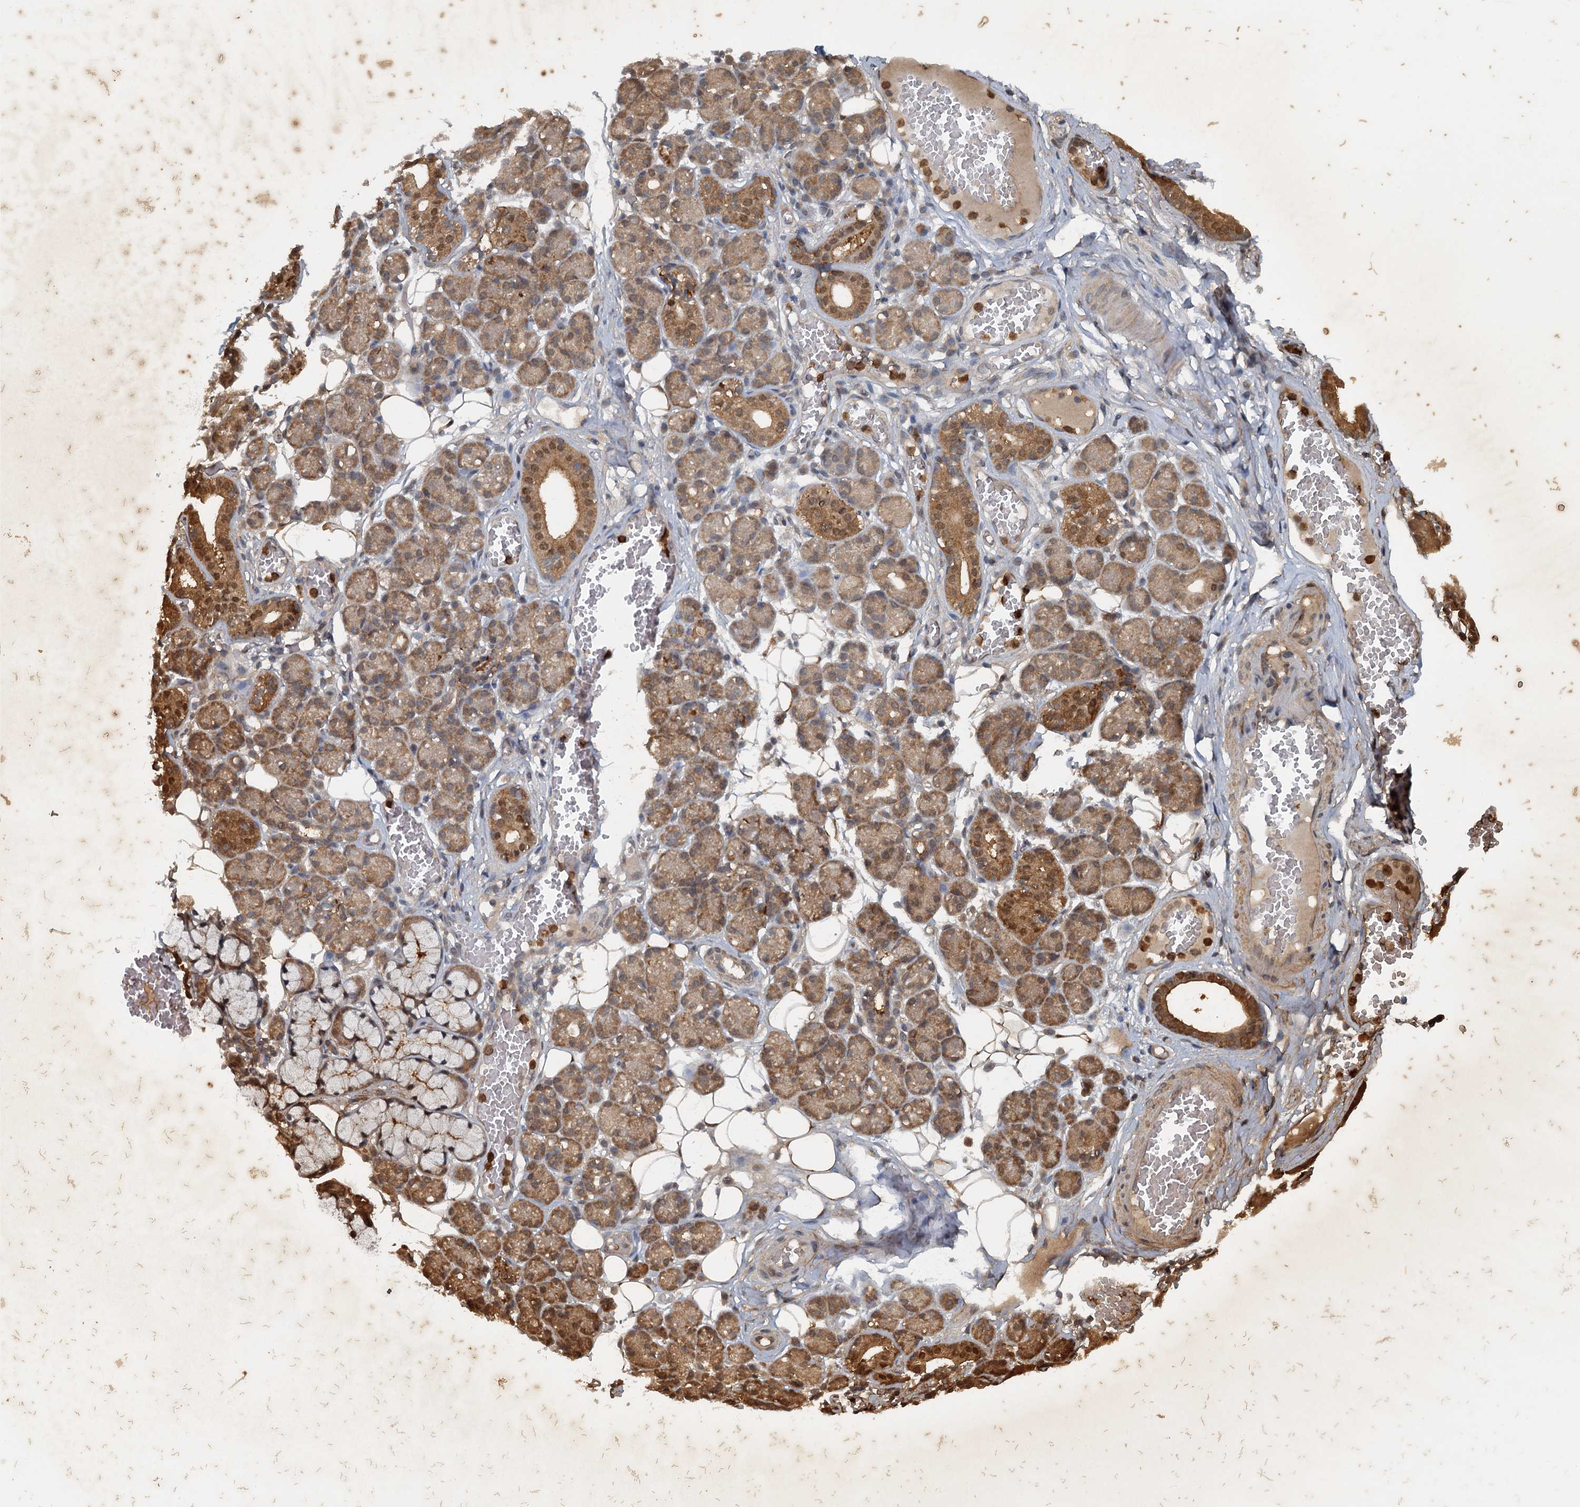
{"staining": {"intensity": "moderate", "quantity": "25%-75%", "location": "cytoplasmic/membranous,nuclear"}, "tissue": "salivary gland", "cell_type": "Glandular cells", "image_type": "normal", "snomed": [{"axis": "morphology", "description": "Normal tissue, NOS"}, {"axis": "topography", "description": "Salivary gland"}], "caption": "High-magnification brightfield microscopy of normal salivary gland stained with DAB (brown) and counterstained with hematoxylin (blue). glandular cells exhibit moderate cytoplasmic/membranous,nuclear expression is seen in about25%-75% of cells. (DAB IHC, brown staining for protein, blue staining for nuclei).", "gene": "GPI", "patient": {"sex": "male", "age": 63}}